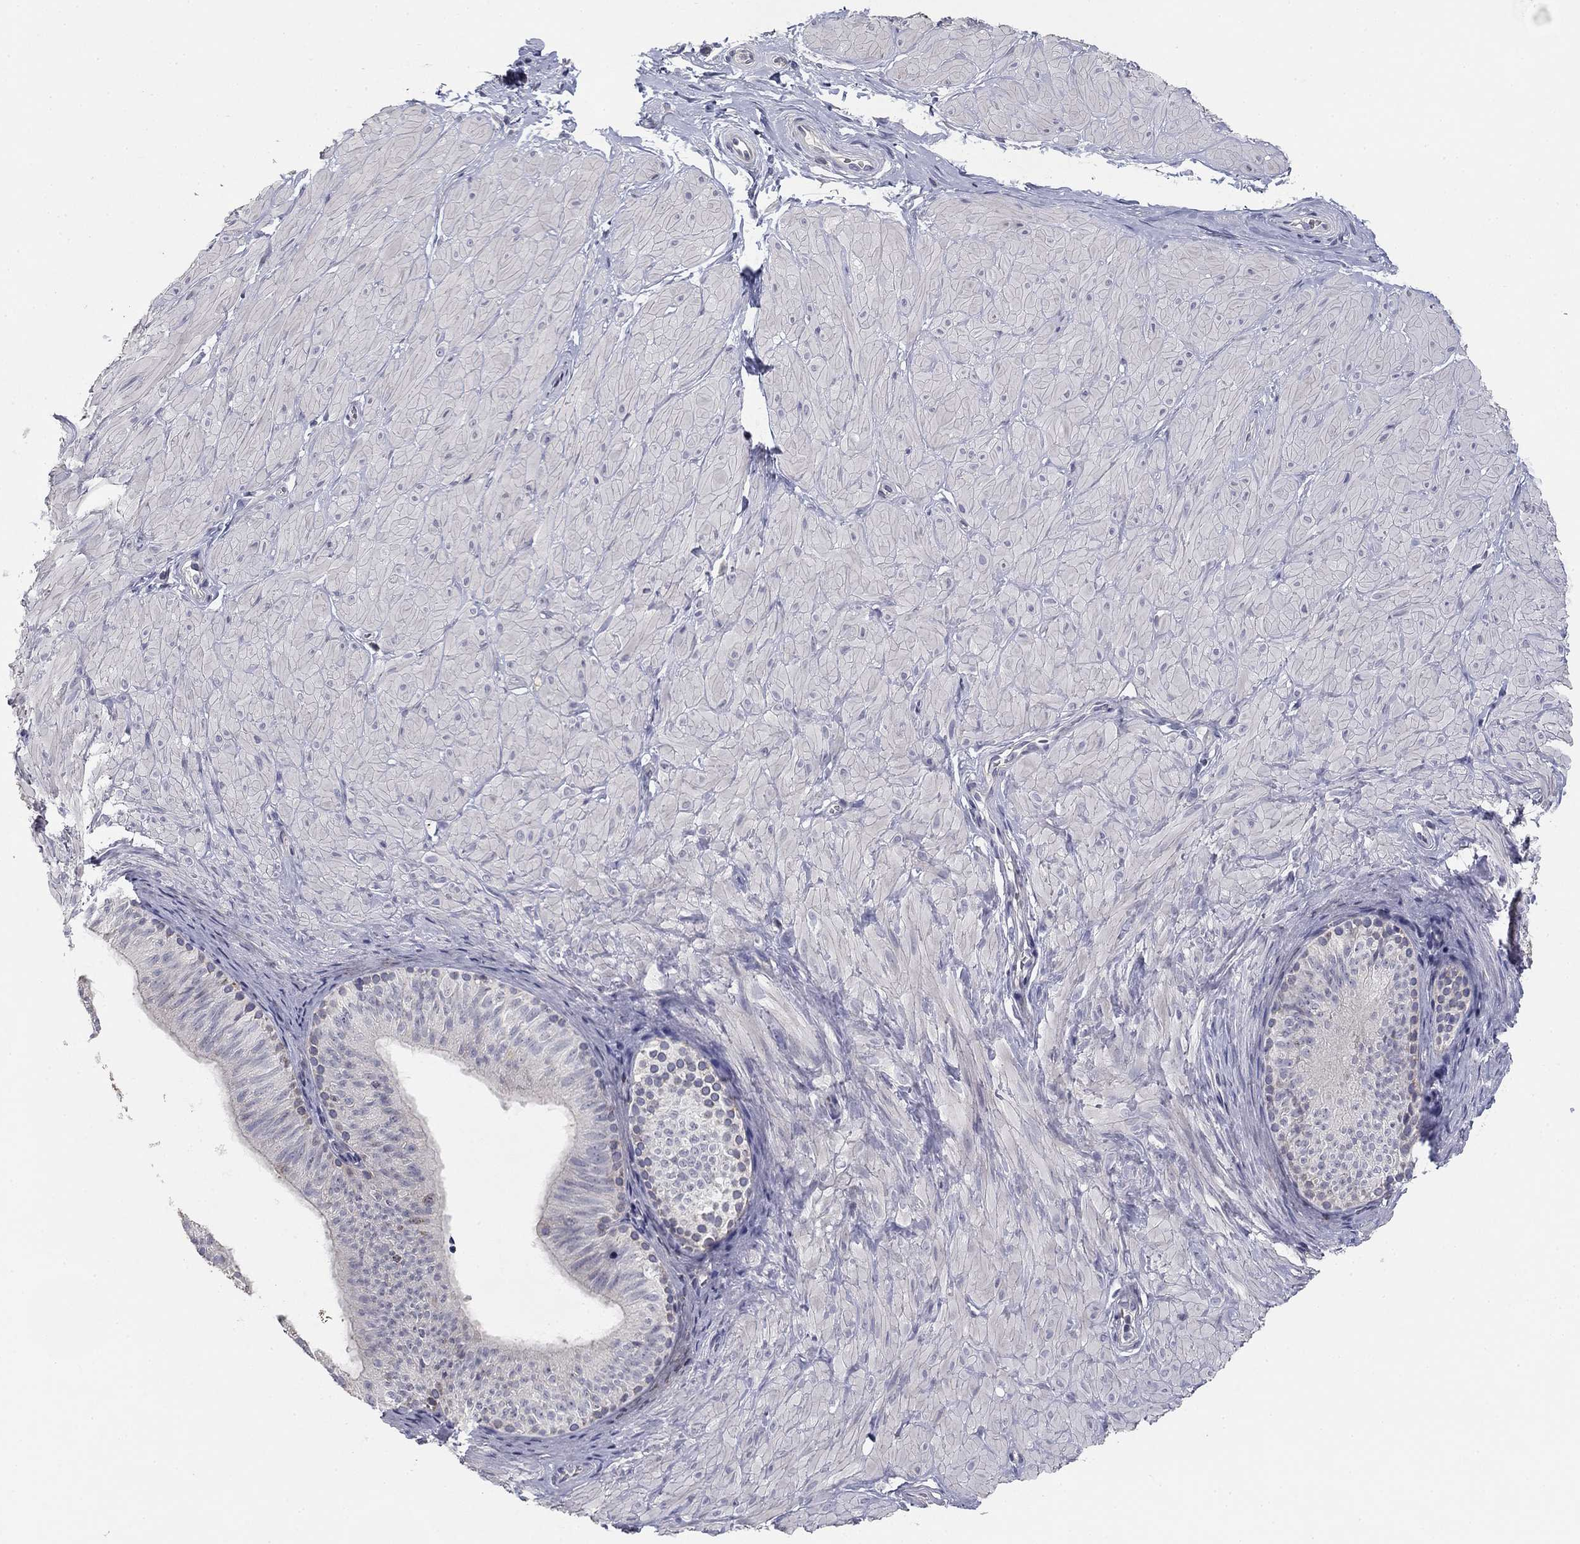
{"staining": {"intensity": "negative", "quantity": "none", "location": "none"}, "tissue": "soft tissue", "cell_type": "Fibroblasts", "image_type": "normal", "snomed": [{"axis": "morphology", "description": "Normal tissue, NOS"}, {"axis": "topography", "description": "Smooth muscle"}, {"axis": "topography", "description": "Peripheral nerve tissue"}], "caption": "Image shows no protein positivity in fibroblasts of normal soft tissue. (Brightfield microscopy of DAB IHC at high magnification).", "gene": "SEPTIN3", "patient": {"sex": "male", "age": 22}}